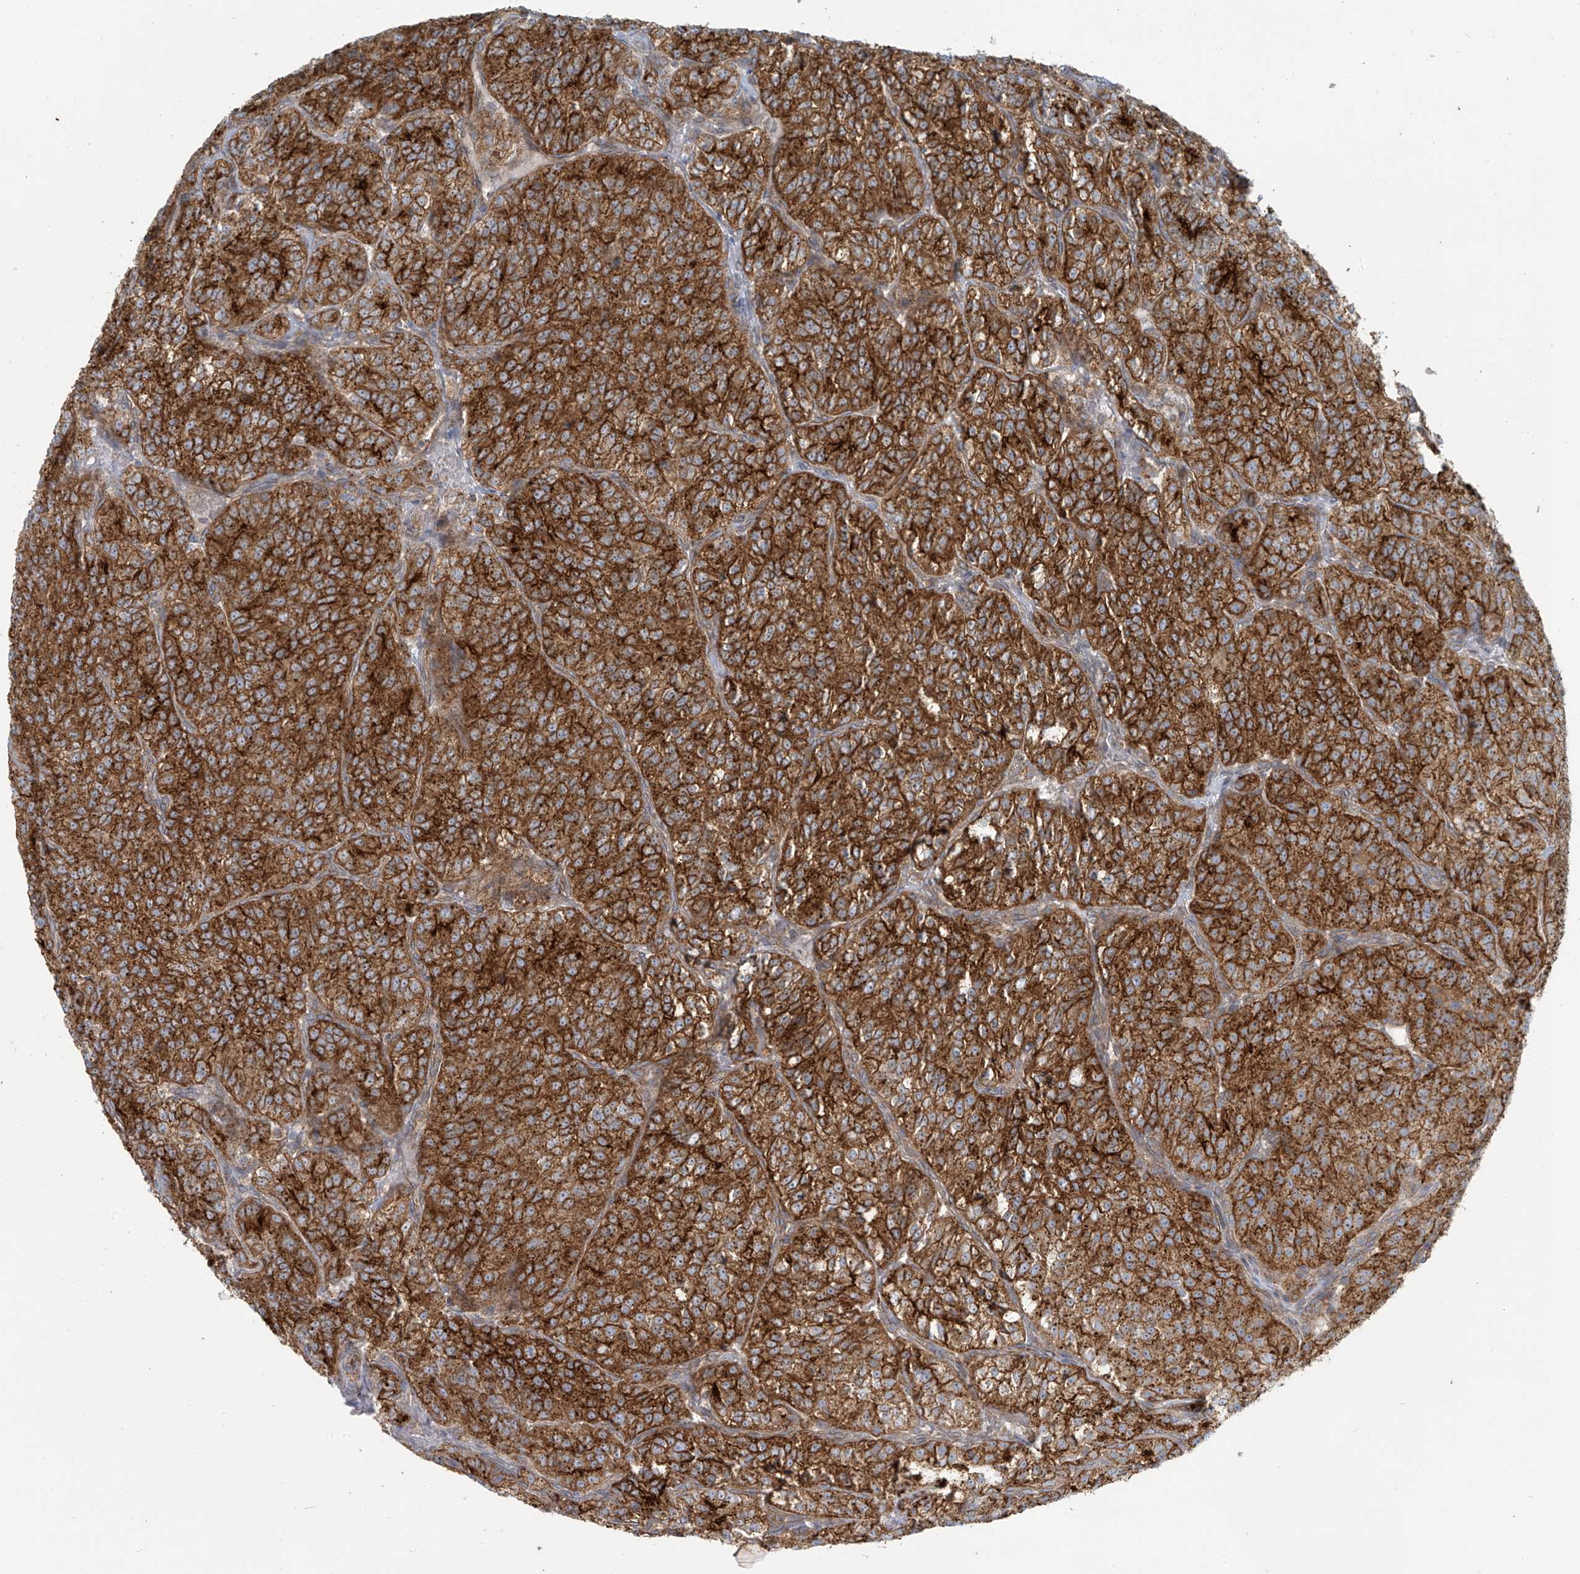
{"staining": {"intensity": "strong", "quantity": ">75%", "location": "cytoplasmic/membranous"}, "tissue": "renal cancer", "cell_type": "Tumor cells", "image_type": "cancer", "snomed": [{"axis": "morphology", "description": "Adenocarcinoma, NOS"}, {"axis": "topography", "description": "Kidney"}], "caption": "High-power microscopy captured an immunohistochemistry micrograph of adenocarcinoma (renal), revealing strong cytoplasmic/membranous staining in approximately >75% of tumor cells. Using DAB (3,3'-diaminobenzidine) (brown) and hematoxylin (blue) stains, captured at high magnification using brightfield microscopy.", "gene": "LZTS3", "patient": {"sex": "female", "age": 63}}